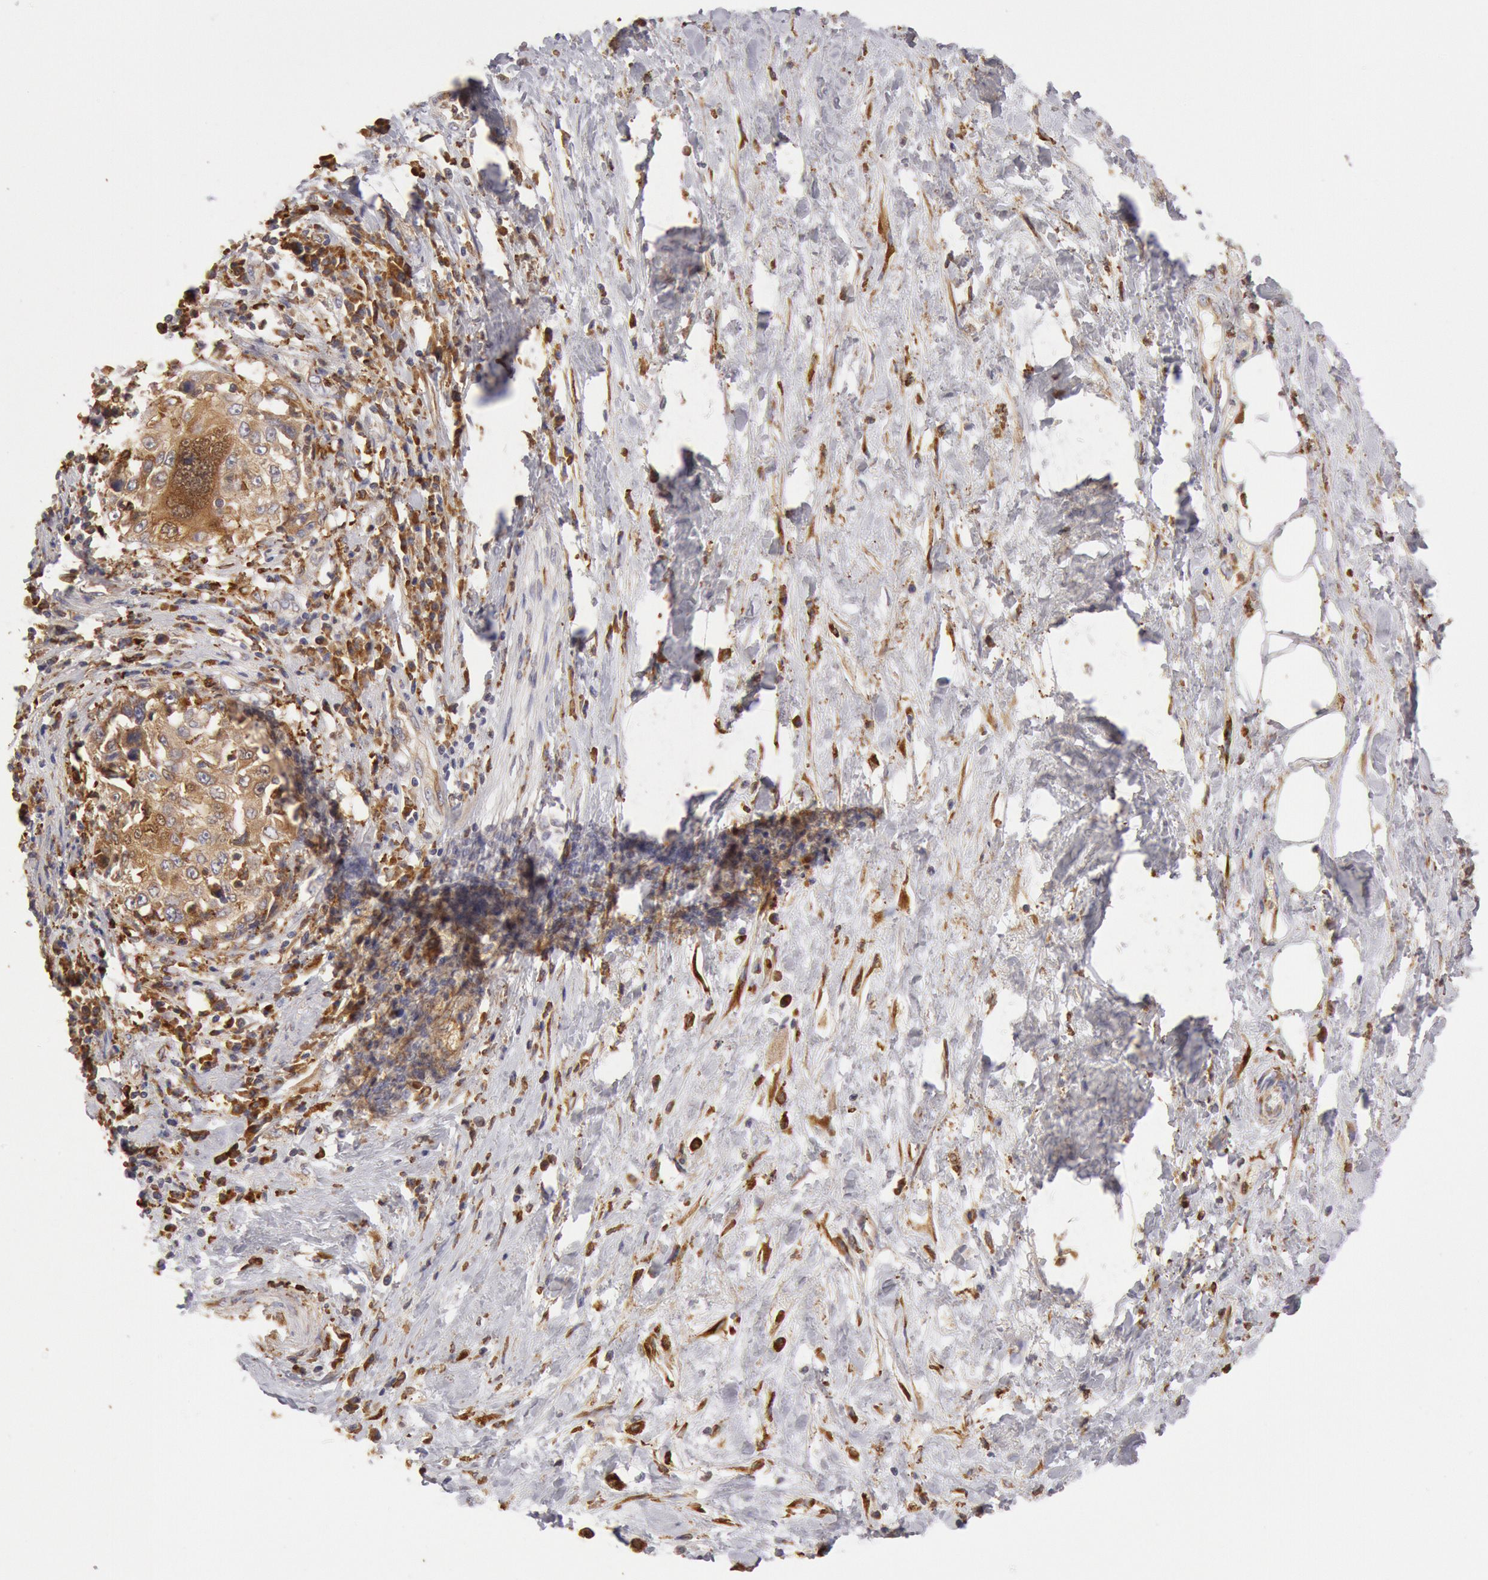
{"staining": {"intensity": "weak", "quantity": ">75%", "location": "cytoplasmic/membranous"}, "tissue": "cervical cancer", "cell_type": "Tumor cells", "image_type": "cancer", "snomed": [{"axis": "morphology", "description": "Squamous cell carcinoma, NOS"}, {"axis": "topography", "description": "Cervix"}], "caption": "Weak cytoplasmic/membranous staining is seen in about >75% of tumor cells in cervical squamous cell carcinoma.", "gene": "ERP44", "patient": {"sex": "female", "age": 57}}